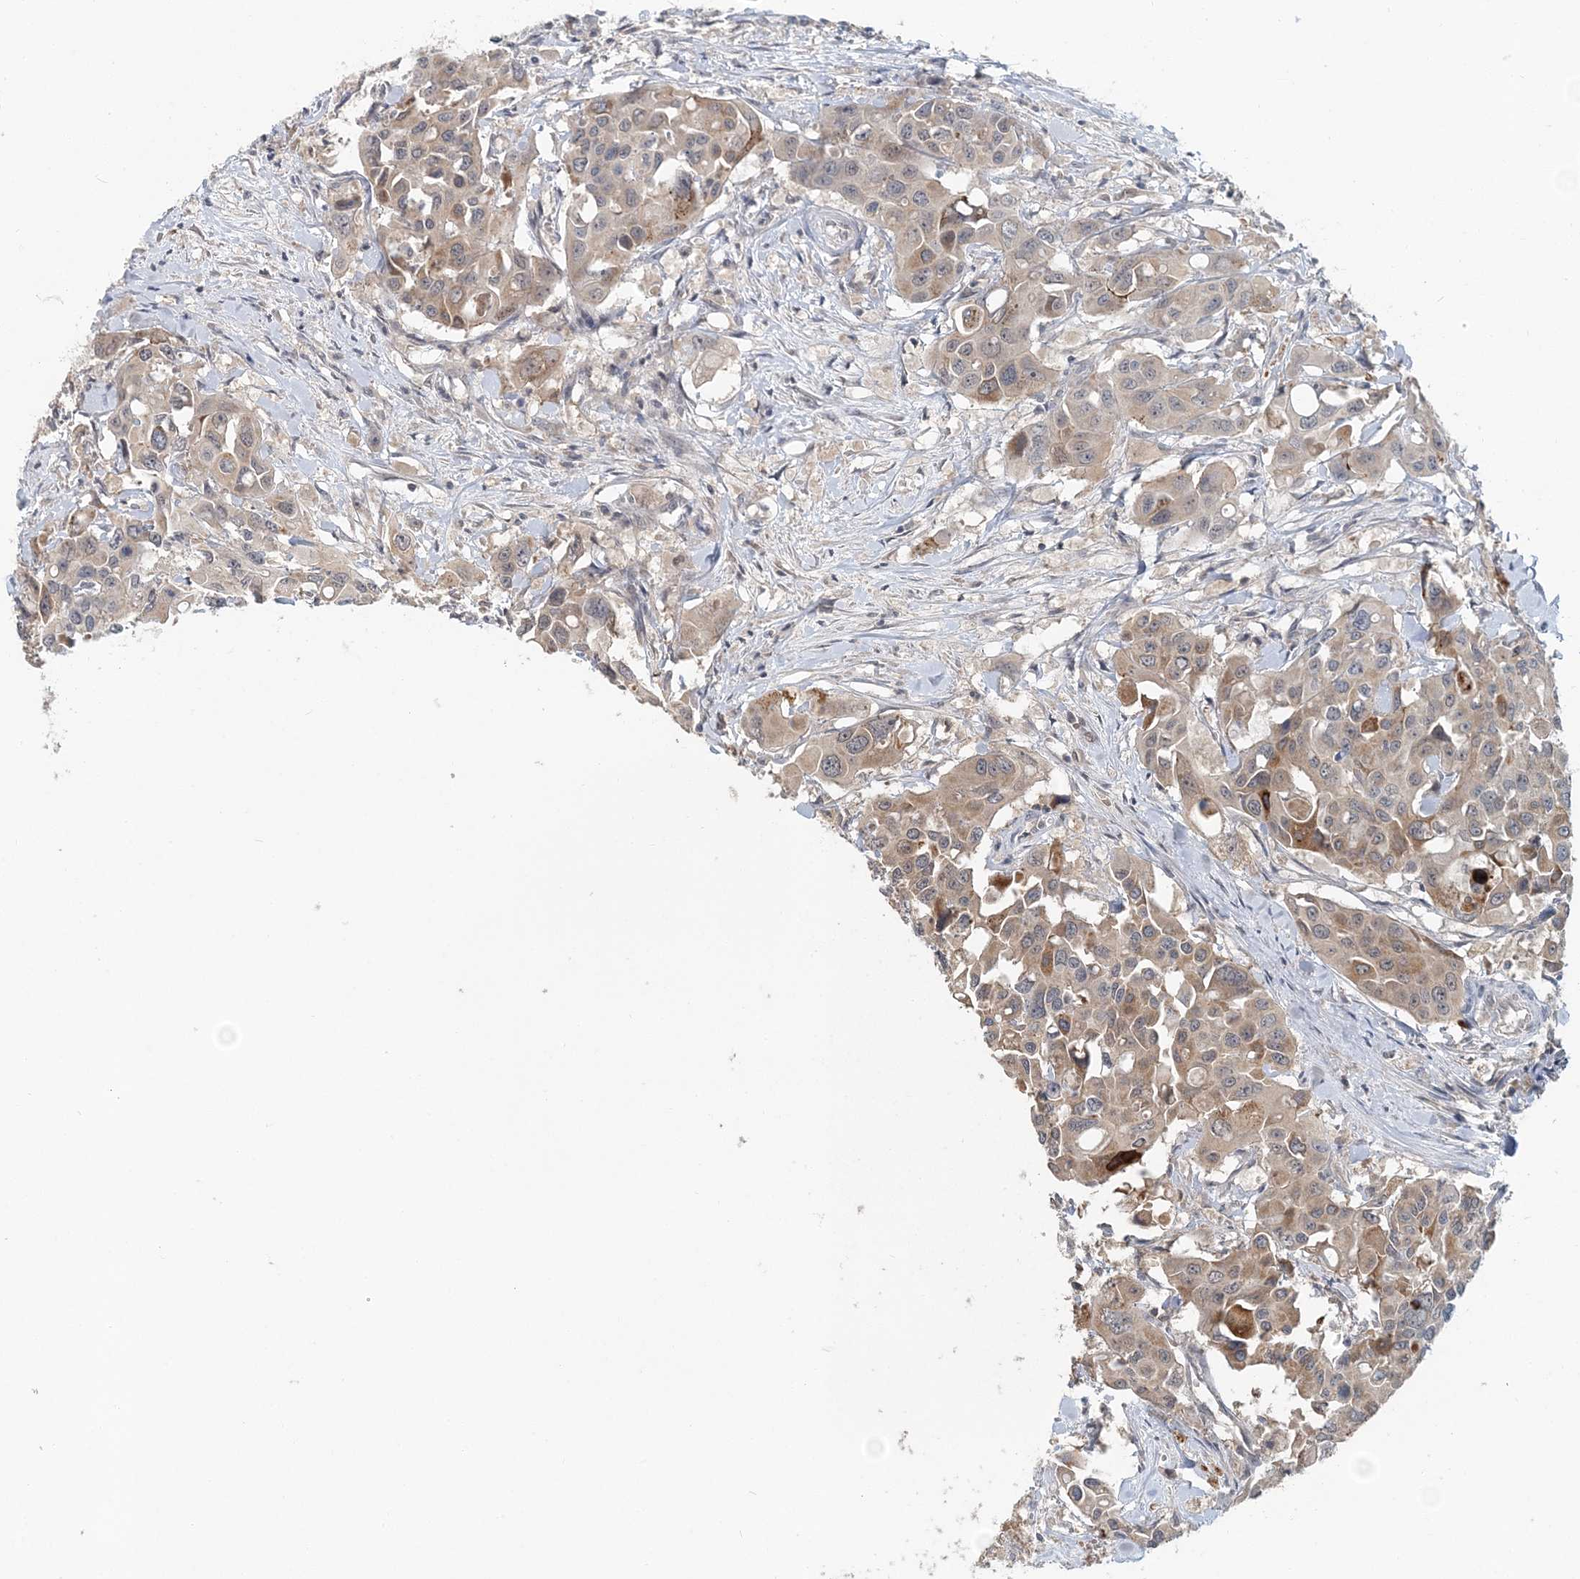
{"staining": {"intensity": "weak", "quantity": "25%-75%", "location": "cytoplasmic/membranous"}, "tissue": "colorectal cancer", "cell_type": "Tumor cells", "image_type": "cancer", "snomed": [{"axis": "morphology", "description": "Adenocarcinoma, NOS"}, {"axis": "topography", "description": "Colon"}], "caption": "Protein expression by immunohistochemistry demonstrates weak cytoplasmic/membranous staining in about 25%-75% of tumor cells in adenocarcinoma (colorectal).", "gene": "RNF25", "patient": {"sex": "male", "age": 77}}